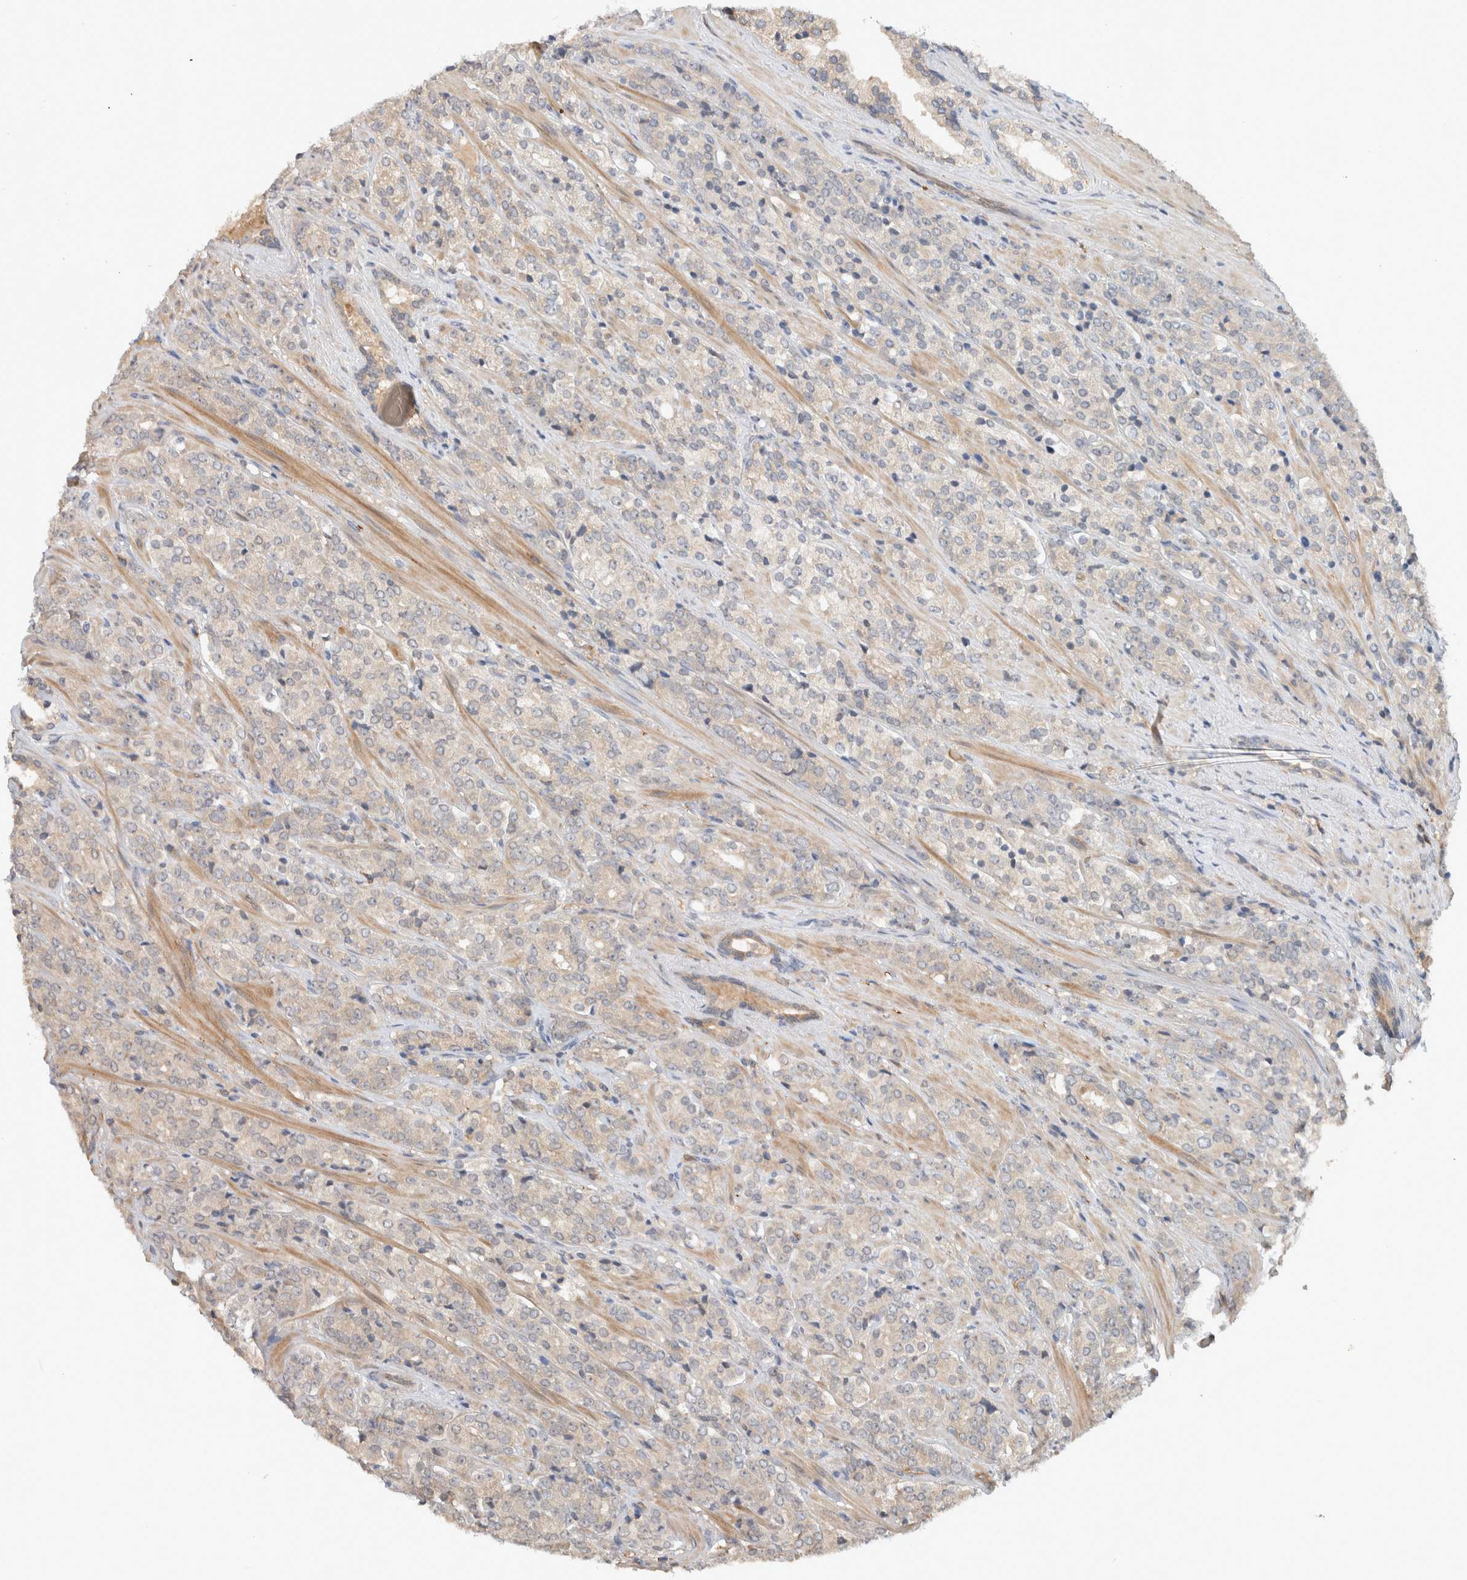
{"staining": {"intensity": "negative", "quantity": "none", "location": "none"}, "tissue": "prostate cancer", "cell_type": "Tumor cells", "image_type": "cancer", "snomed": [{"axis": "morphology", "description": "Adenocarcinoma, High grade"}, {"axis": "topography", "description": "Prostate"}], "caption": "This is a image of IHC staining of prostate adenocarcinoma (high-grade), which shows no expression in tumor cells.", "gene": "DEPTOR", "patient": {"sex": "male", "age": 71}}